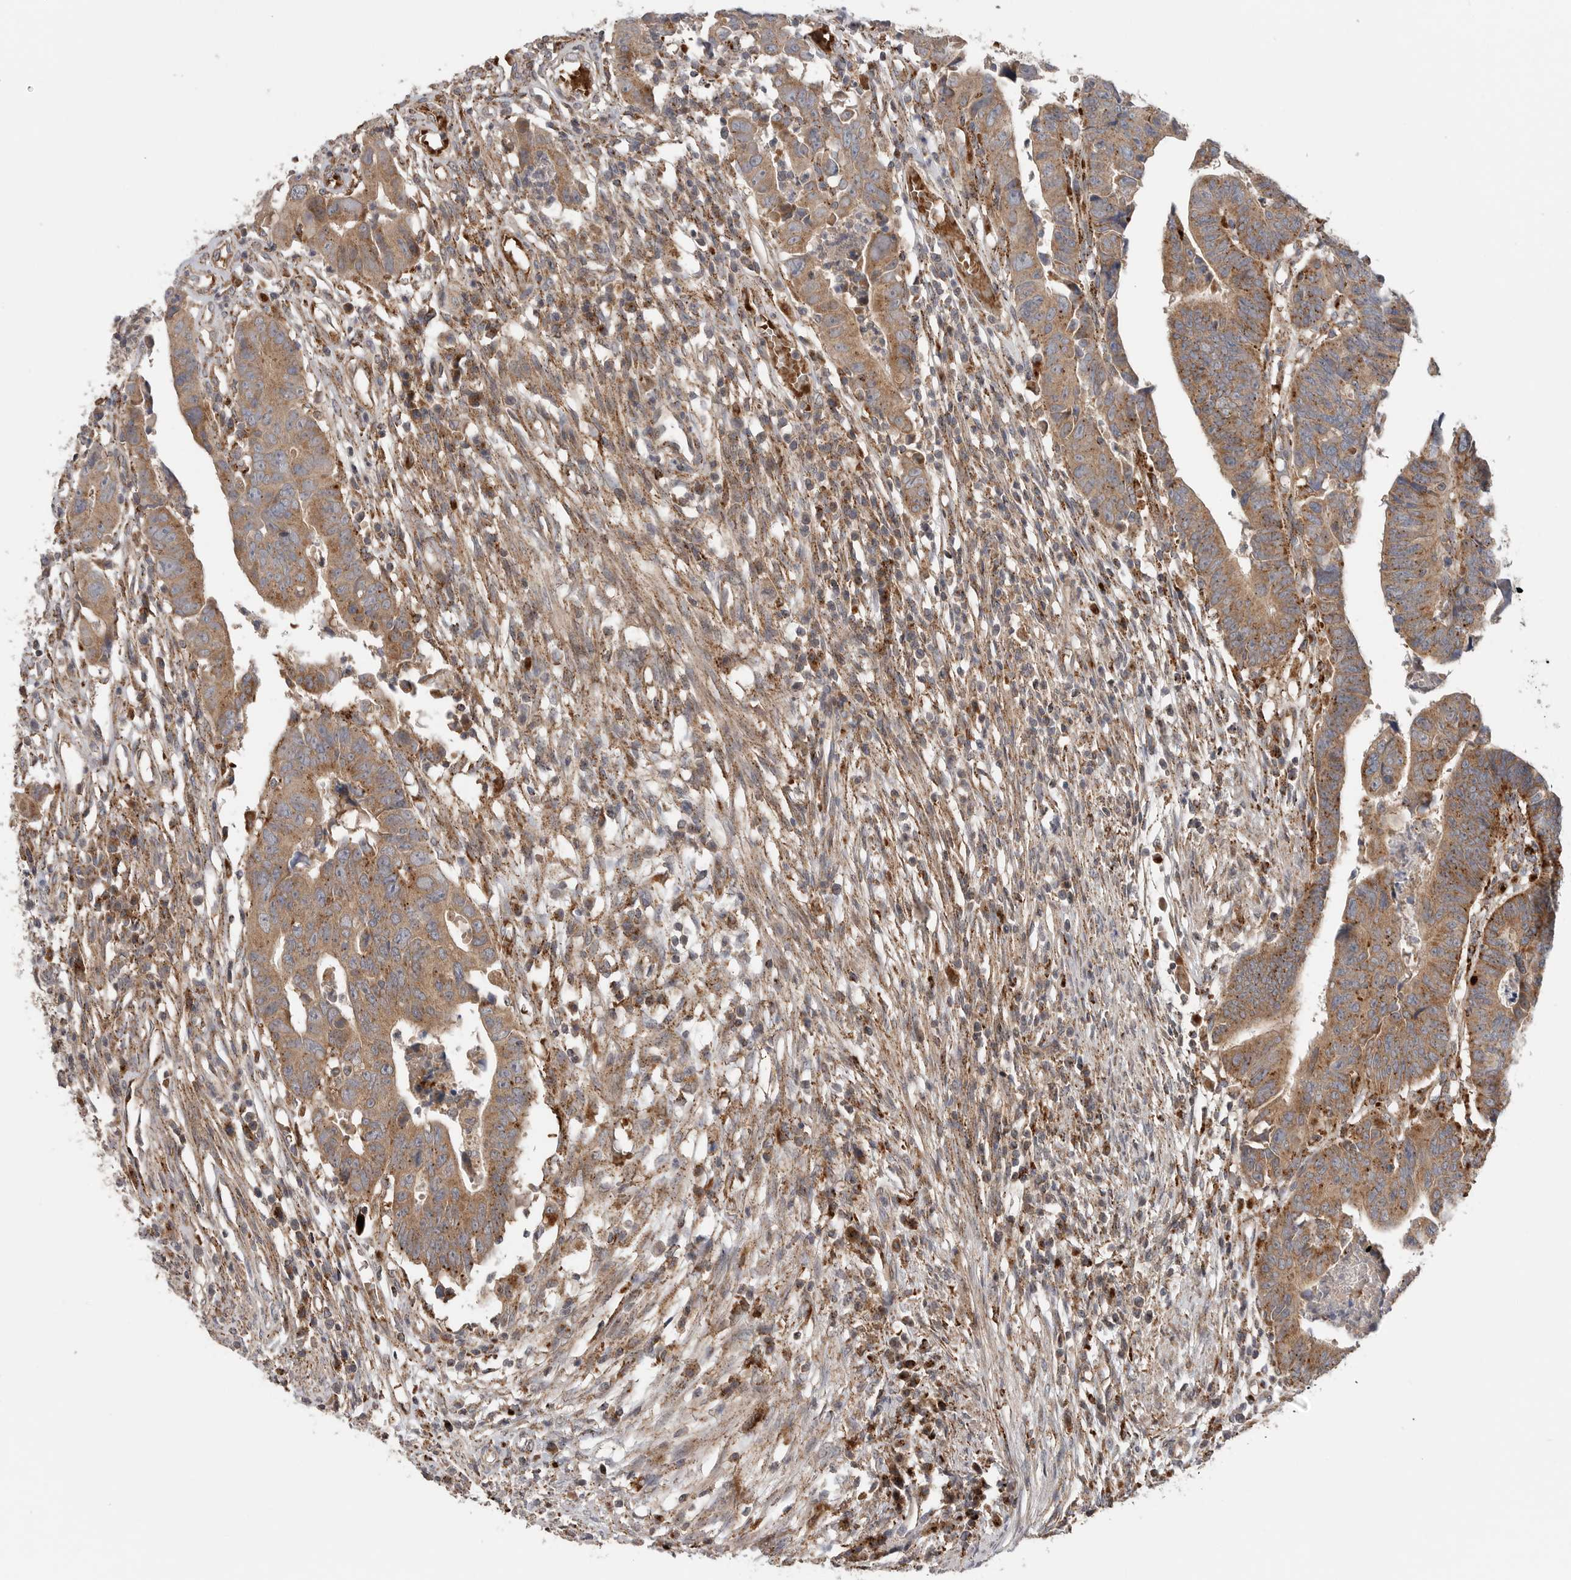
{"staining": {"intensity": "moderate", "quantity": ">75%", "location": "cytoplasmic/membranous"}, "tissue": "colorectal cancer", "cell_type": "Tumor cells", "image_type": "cancer", "snomed": [{"axis": "morphology", "description": "Adenocarcinoma, NOS"}, {"axis": "topography", "description": "Rectum"}], "caption": "Colorectal cancer stained with a brown dye displays moderate cytoplasmic/membranous positive staining in approximately >75% of tumor cells.", "gene": "GALNS", "patient": {"sex": "female", "age": 65}}